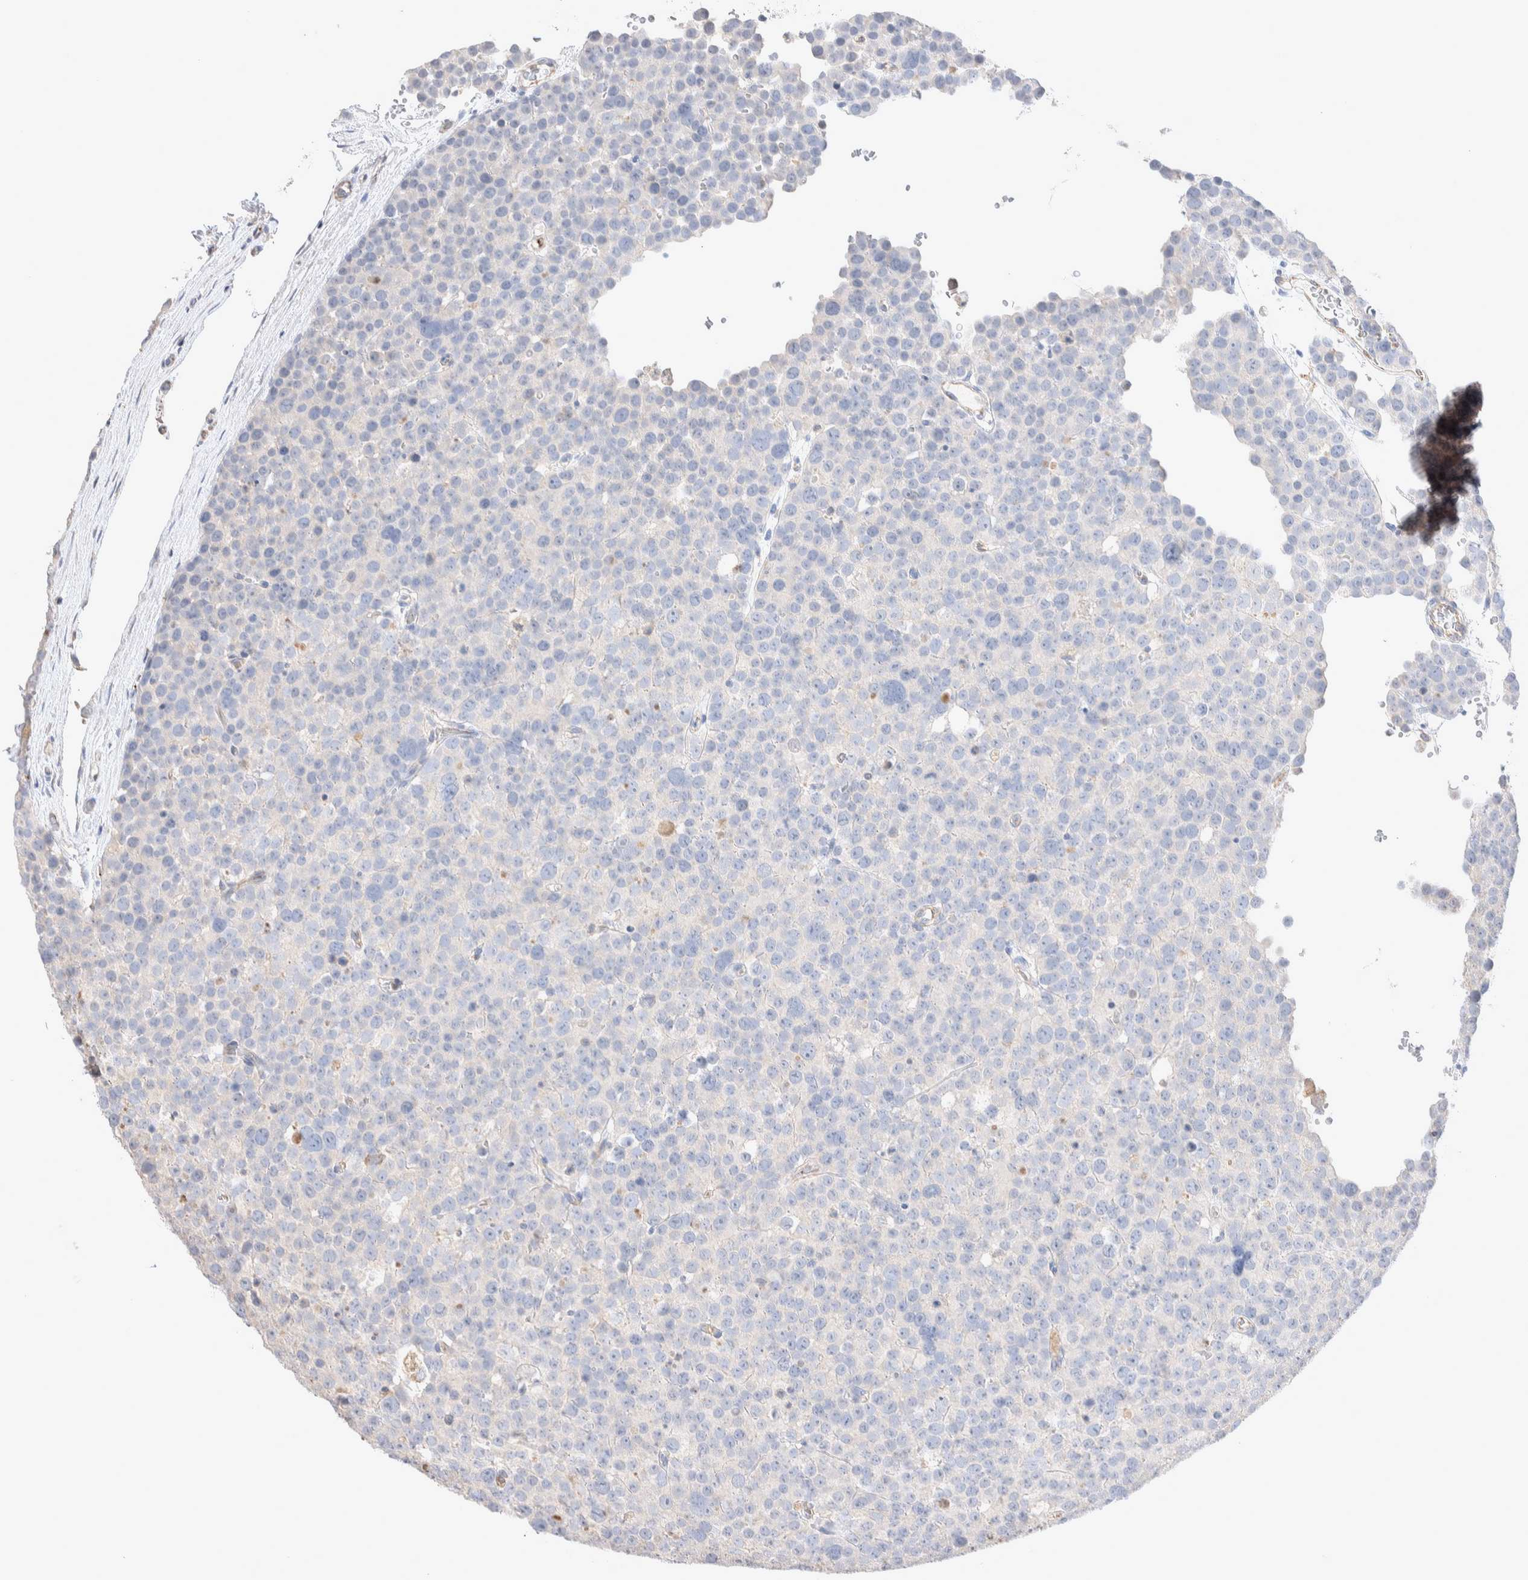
{"staining": {"intensity": "negative", "quantity": "none", "location": "none"}, "tissue": "testis cancer", "cell_type": "Tumor cells", "image_type": "cancer", "snomed": [{"axis": "morphology", "description": "Seminoma, NOS"}, {"axis": "topography", "description": "Testis"}], "caption": "Protein analysis of testis cancer (seminoma) demonstrates no significant staining in tumor cells.", "gene": "FFAR2", "patient": {"sex": "male", "age": 71}}